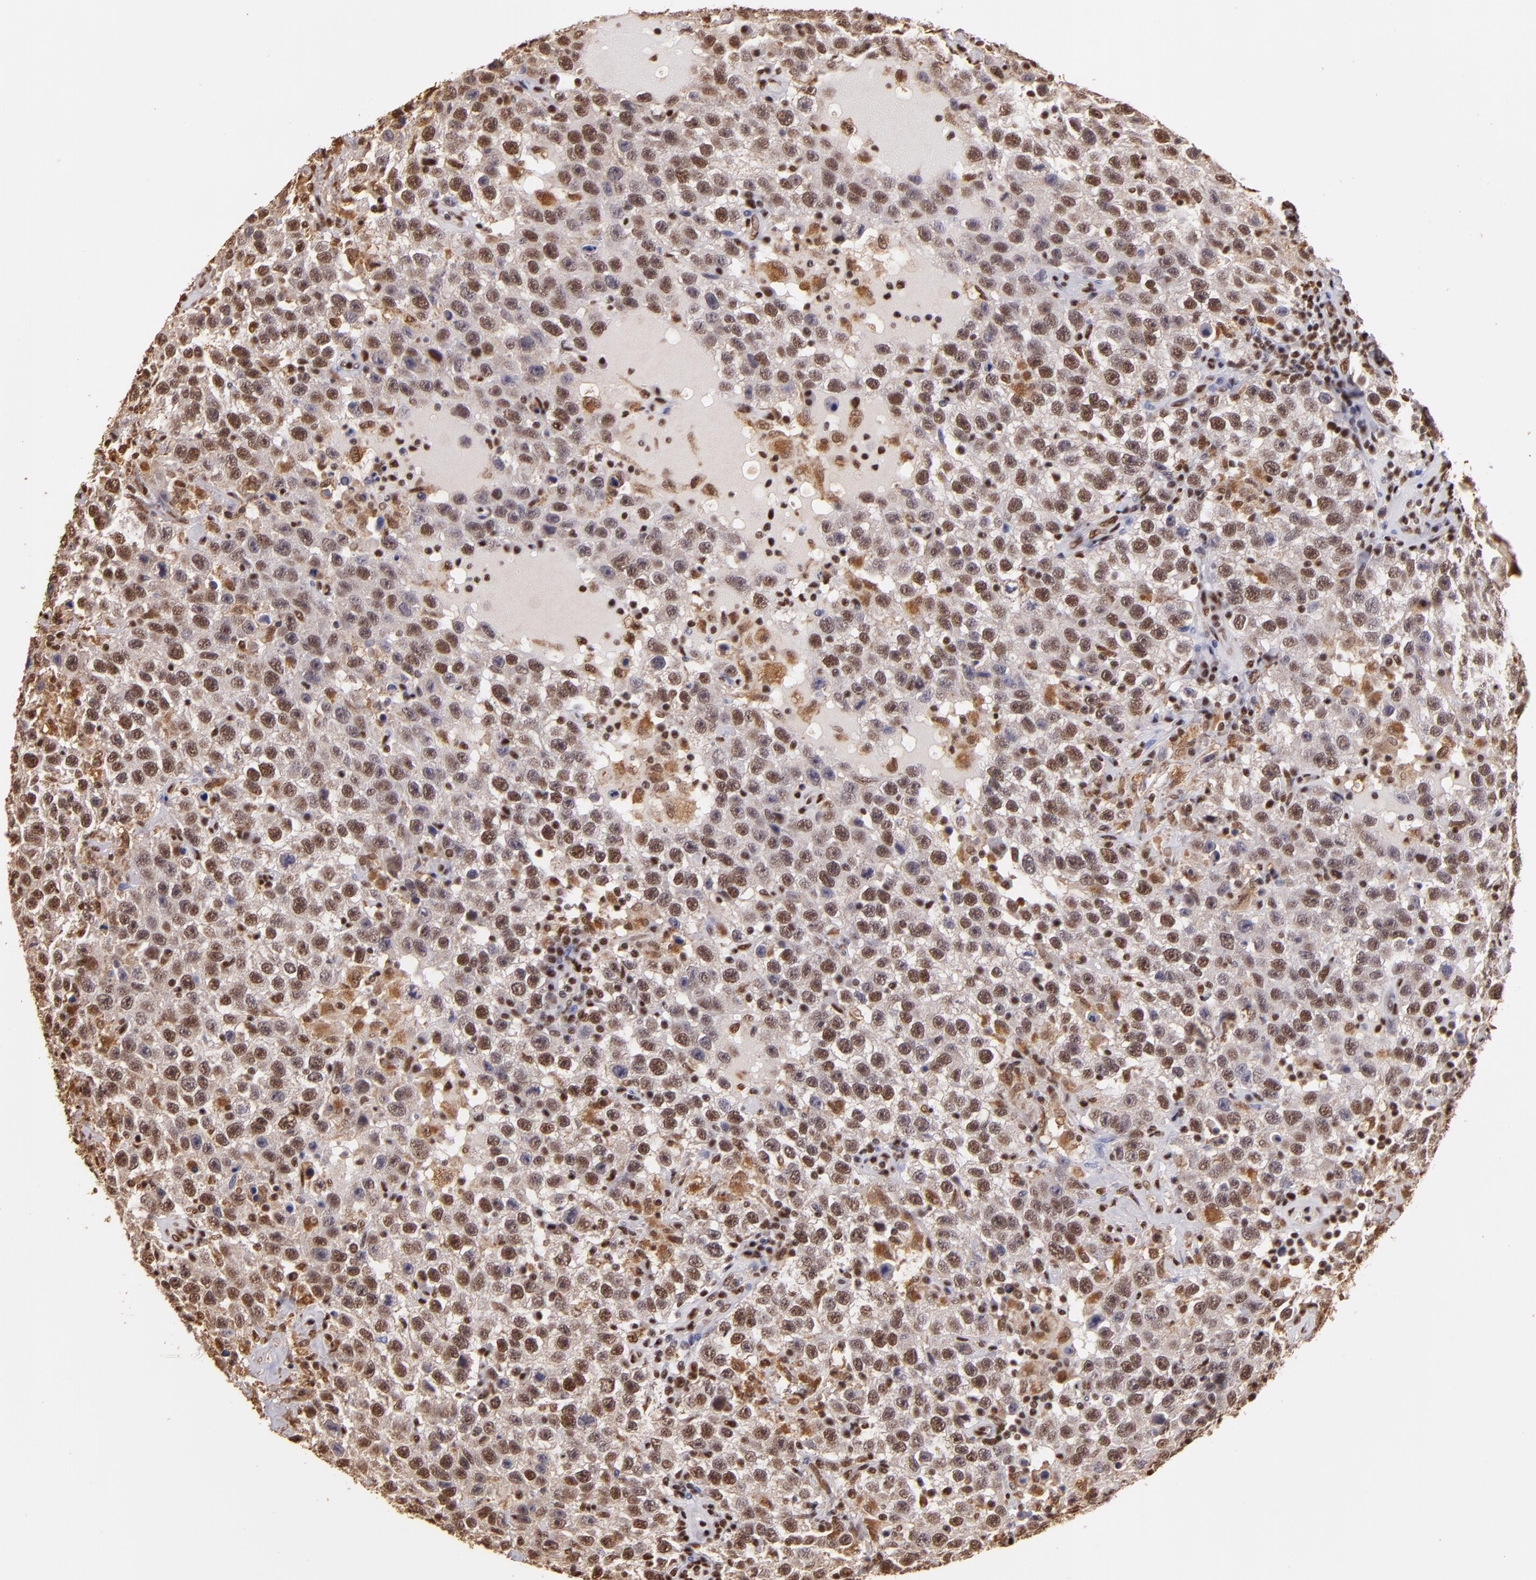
{"staining": {"intensity": "moderate", "quantity": ">75%", "location": "cytoplasmic/membranous,nuclear"}, "tissue": "testis cancer", "cell_type": "Tumor cells", "image_type": "cancer", "snomed": [{"axis": "morphology", "description": "Seminoma, NOS"}, {"axis": "topography", "description": "Testis"}], "caption": "About >75% of tumor cells in testis seminoma exhibit moderate cytoplasmic/membranous and nuclear protein staining as visualized by brown immunohistochemical staining.", "gene": "SP1", "patient": {"sex": "male", "age": 41}}